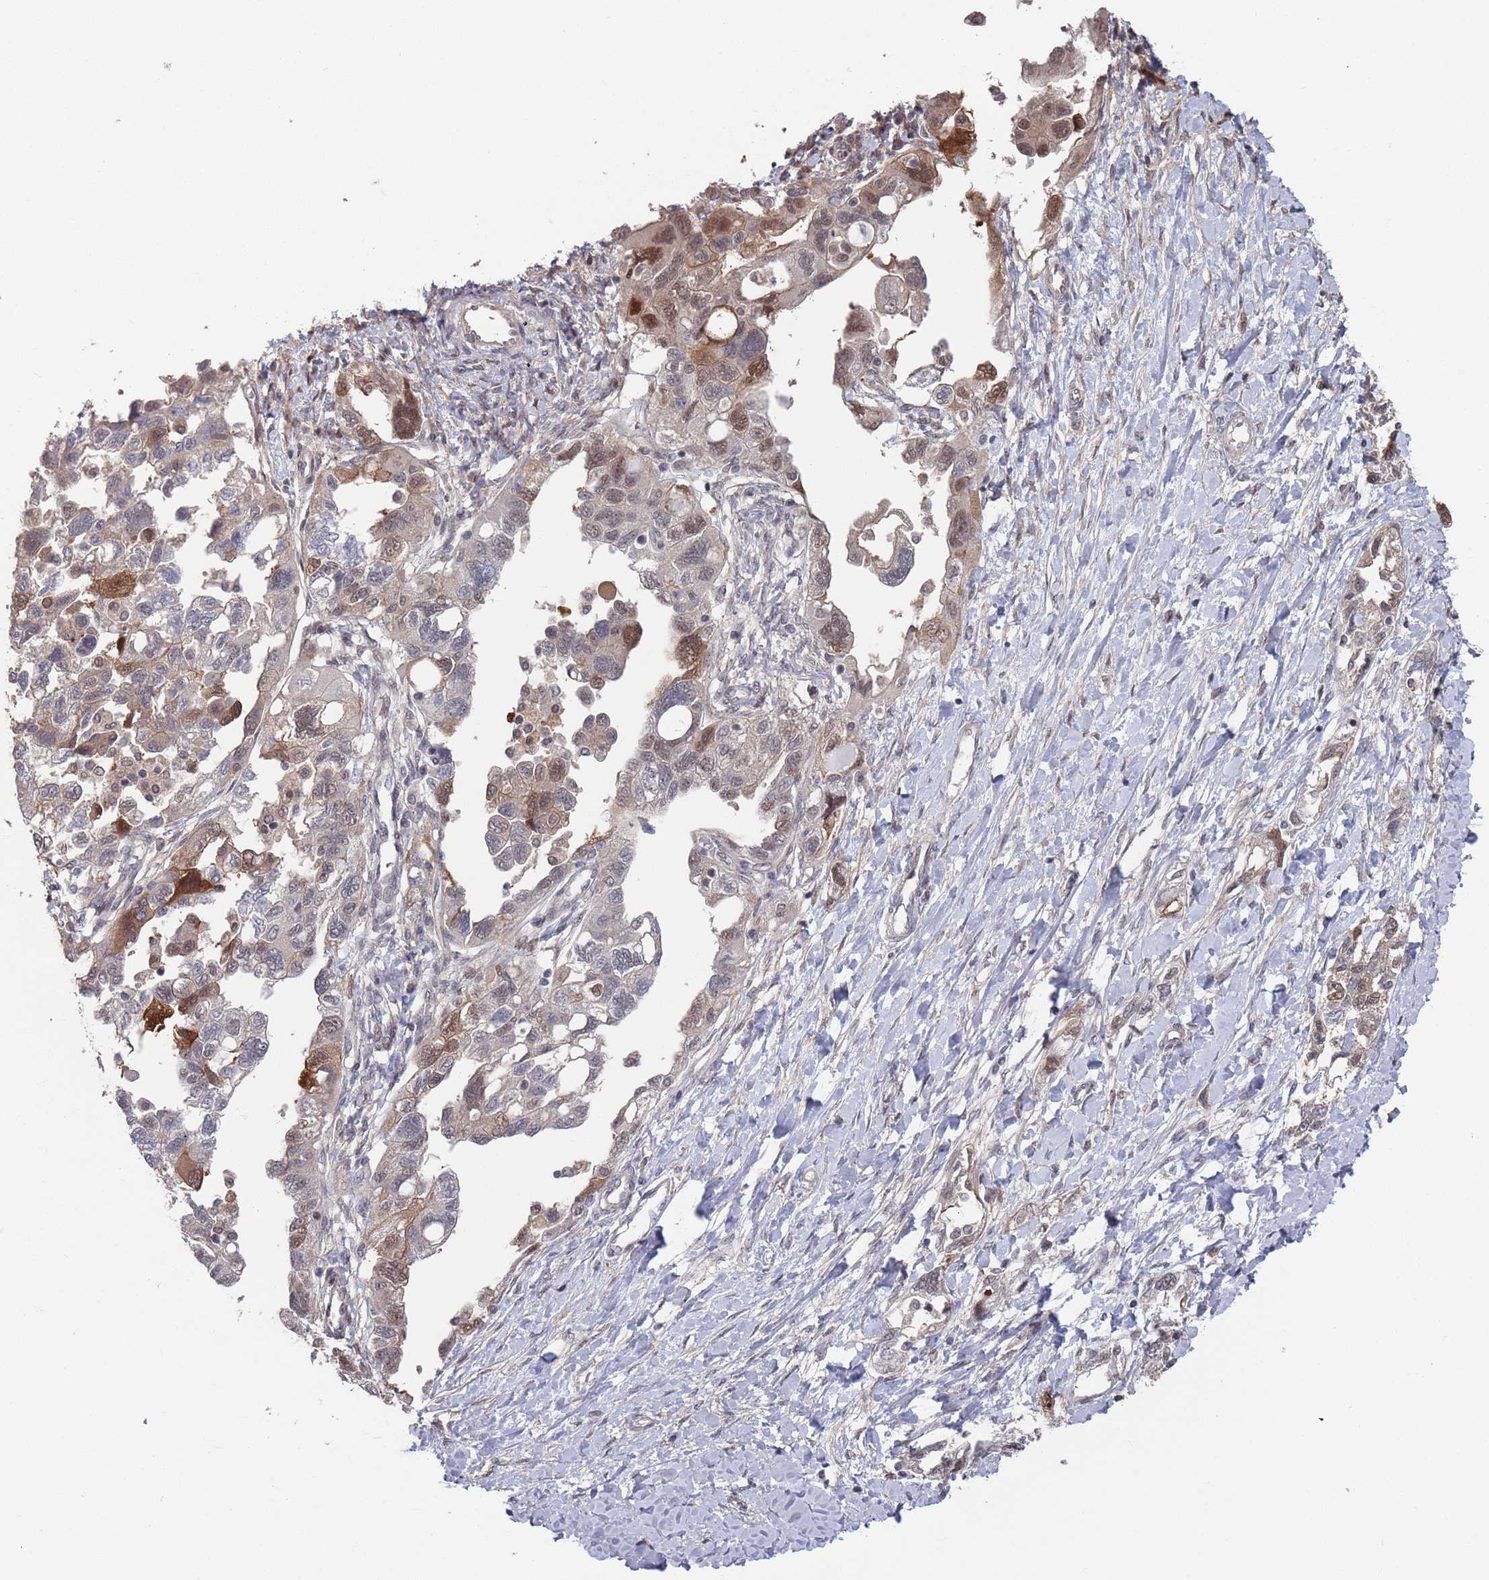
{"staining": {"intensity": "moderate", "quantity": "<25%", "location": "cytoplasmic/membranous,nuclear"}, "tissue": "ovarian cancer", "cell_type": "Tumor cells", "image_type": "cancer", "snomed": [{"axis": "morphology", "description": "Carcinoma, NOS"}, {"axis": "morphology", "description": "Cystadenocarcinoma, serous, NOS"}, {"axis": "topography", "description": "Ovary"}], "caption": "Protein expression by immunohistochemistry displays moderate cytoplasmic/membranous and nuclear expression in about <25% of tumor cells in ovarian cancer (serous cystadenocarcinoma).", "gene": "DGKD", "patient": {"sex": "female", "age": 69}}